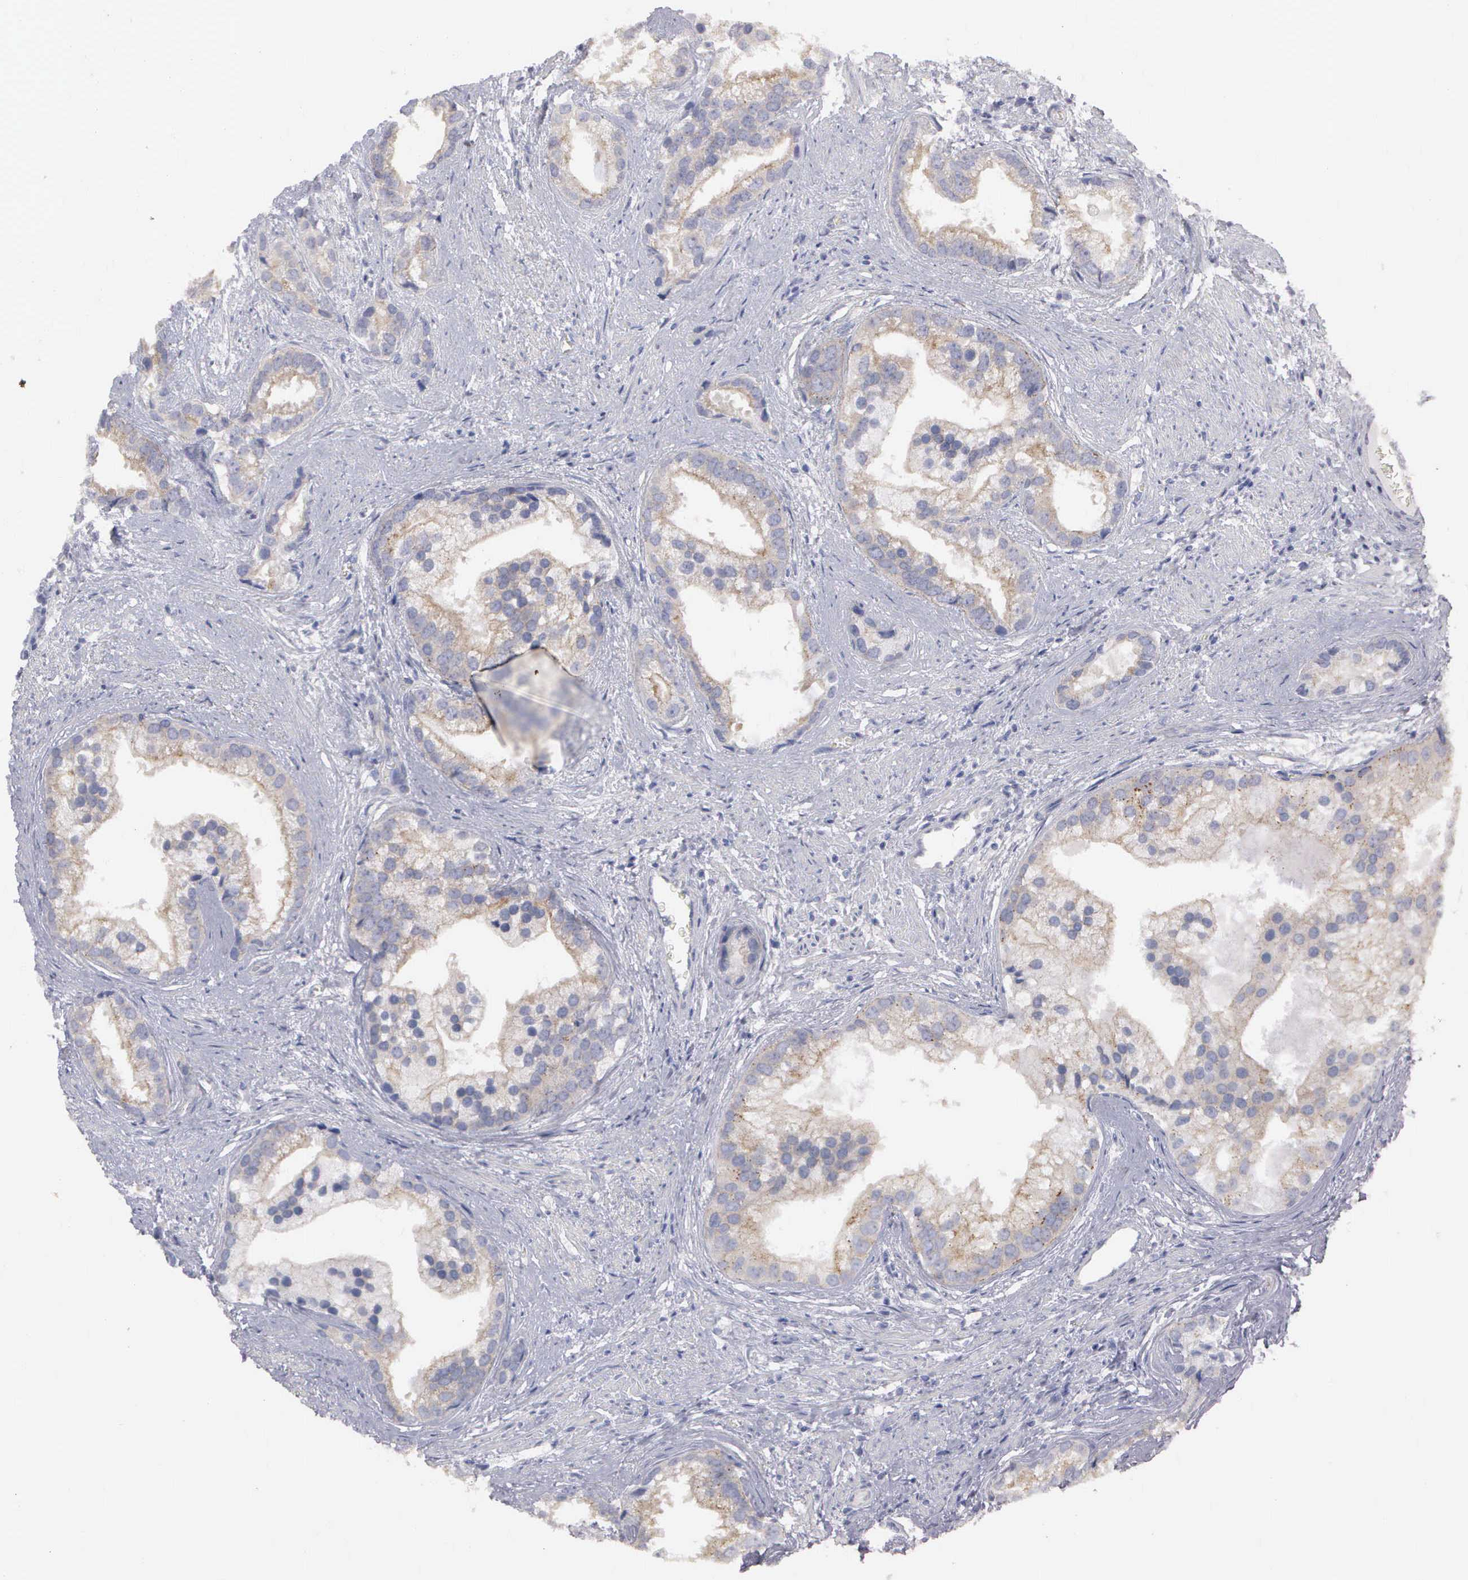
{"staining": {"intensity": "weak", "quantity": ">75%", "location": "cytoplasmic/membranous"}, "tissue": "prostate cancer", "cell_type": "Tumor cells", "image_type": "cancer", "snomed": [{"axis": "morphology", "description": "Adenocarcinoma, Medium grade"}, {"axis": "topography", "description": "Prostate"}], "caption": "IHC micrograph of human prostate cancer stained for a protein (brown), which shows low levels of weak cytoplasmic/membranous staining in about >75% of tumor cells.", "gene": "CEP170B", "patient": {"sex": "male", "age": 65}}